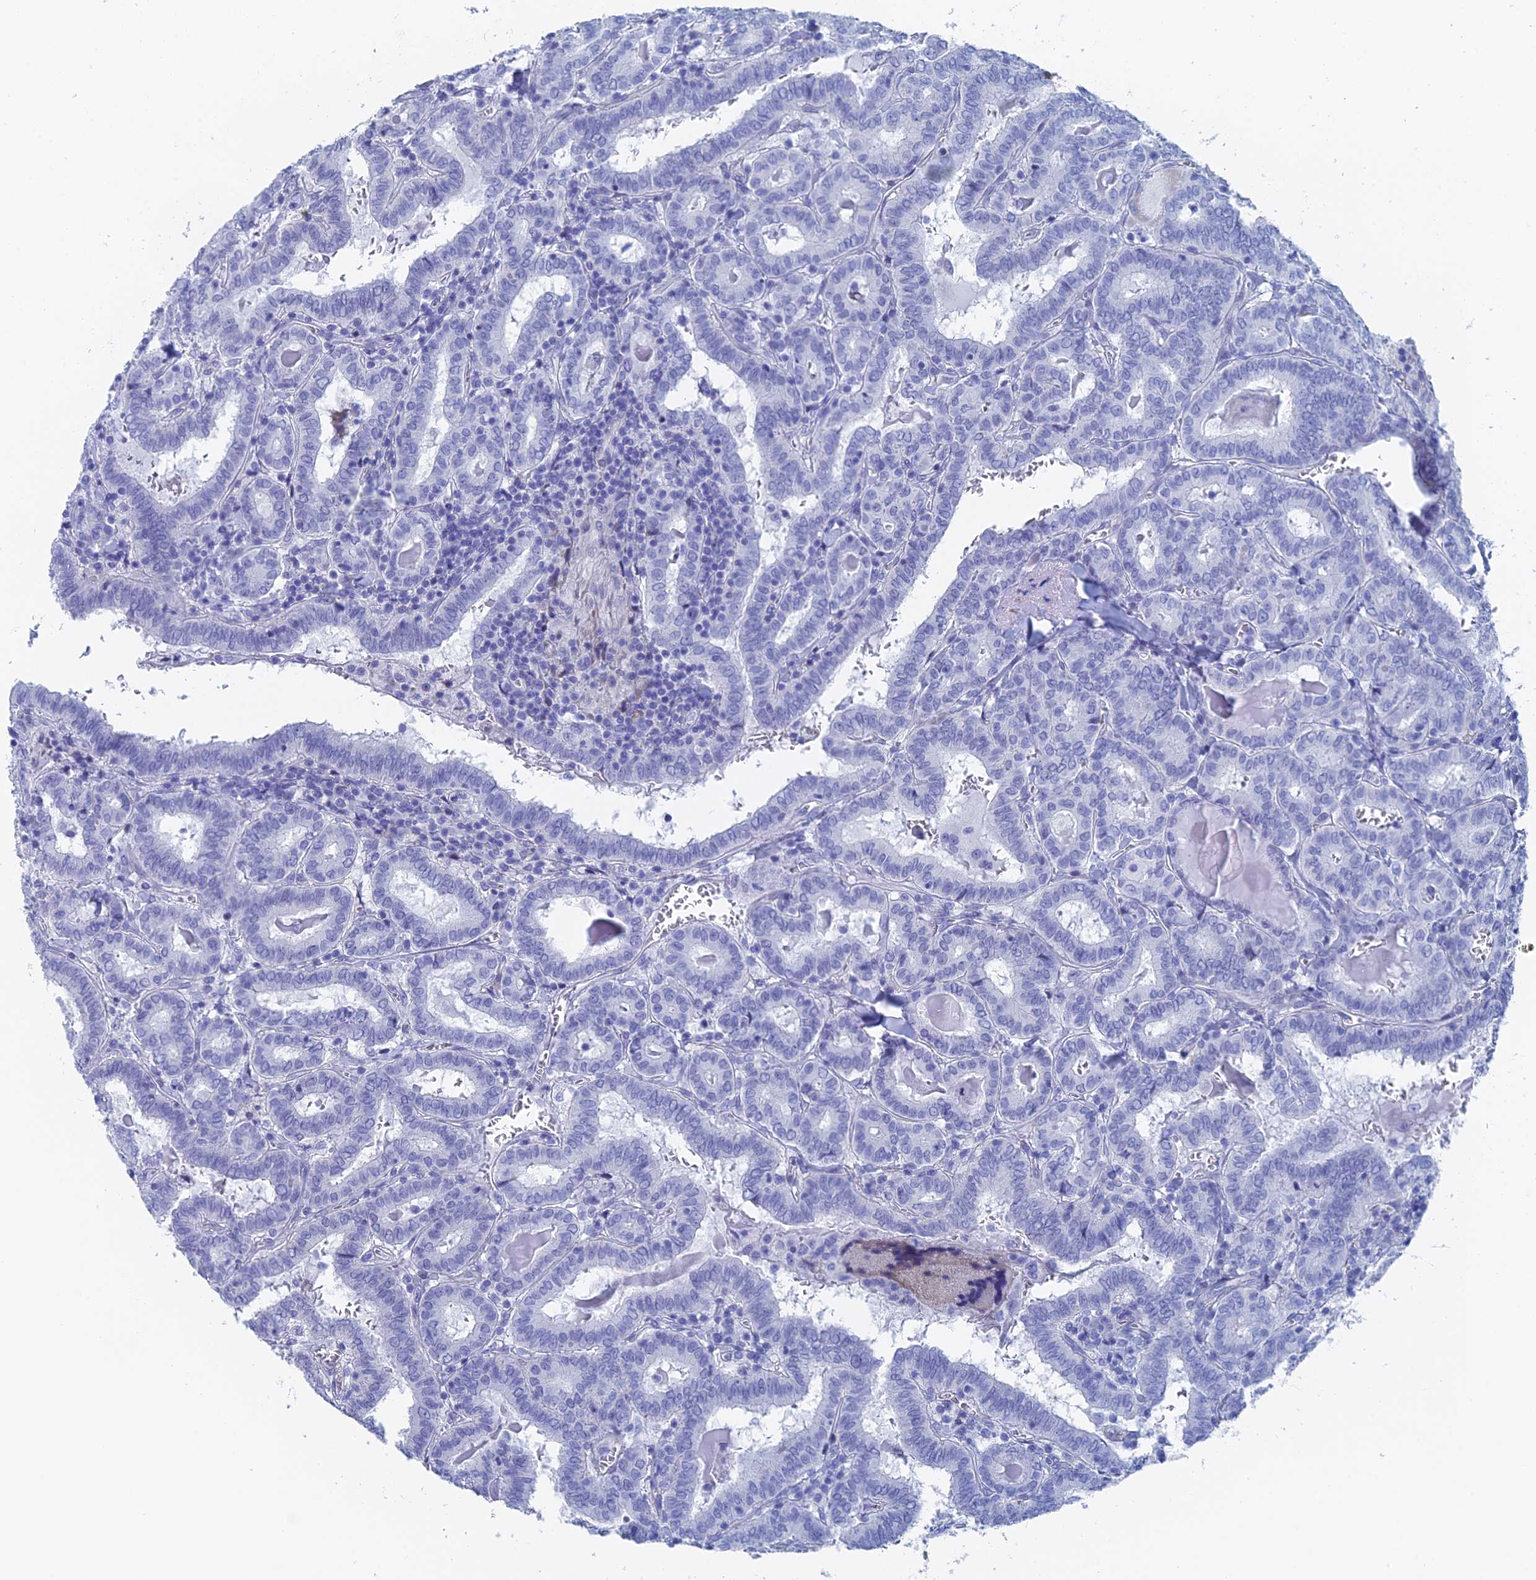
{"staining": {"intensity": "negative", "quantity": "none", "location": "none"}, "tissue": "thyroid cancer", "cell_type": "Tumor cells", "image_type": "cancer", "snomed": [{"axis": "morphology", "description": "Papillary adenocarcinoma, NOS"}, {"axis": "topography", "description": "Thyroid gland"}], "caption": "An image of papillary adenocarcinoma (thyroid) stained for a protein reveals no brown staining in tumor cells. (DAB (3,3'-diaminobenzidine) immunohistochemistry, high magnification).", "gene": "KCNK18", "patient": {"sex": "female", "age": 72}}